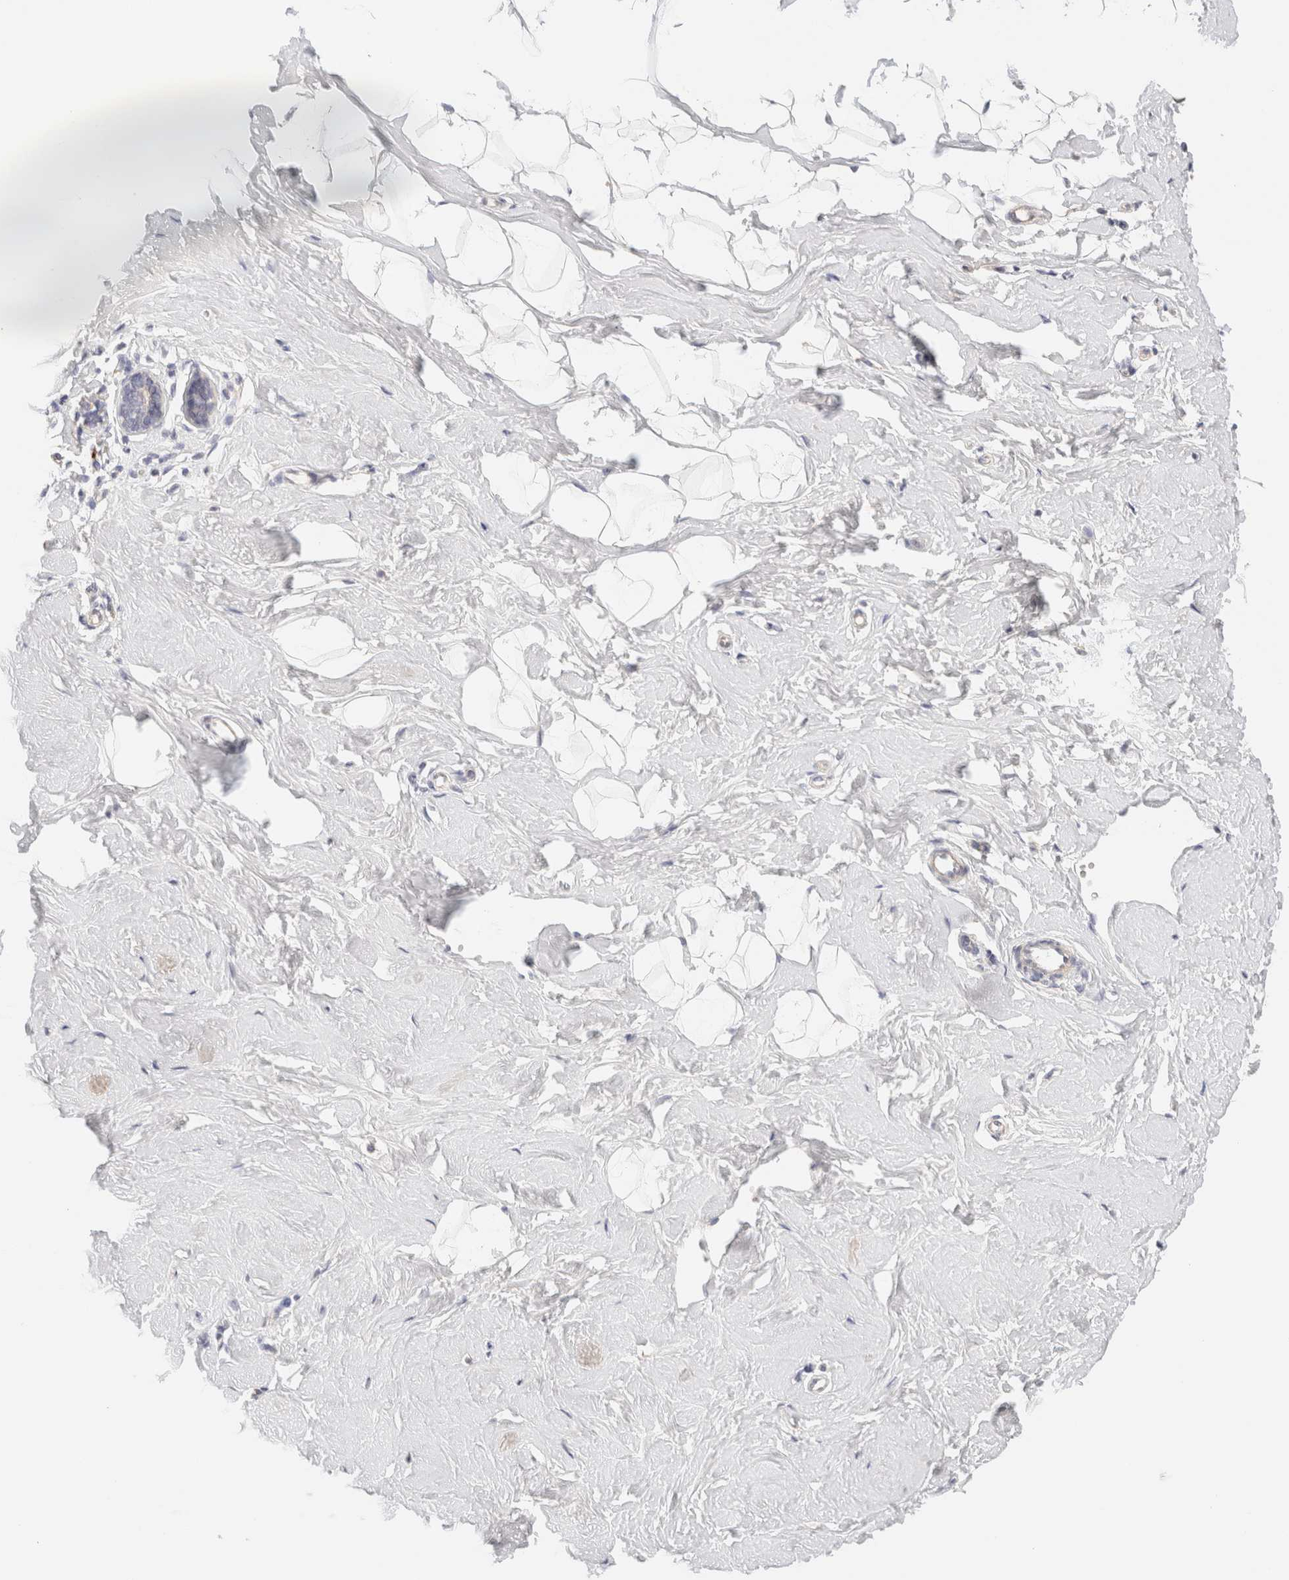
{"staining": {"intensity": "negative", "quantity": "none", "location": "none"}, "tissue": "breast", "cell_type": "Adipocytes", "image_type": "normal", "snomed": [{"axis": "morphology", "description": "Normal tissue, NOS"}, {"axis": "topography", "description": "Breast"}], "caption": "Immunohistochemistry photomicrograph of benign breast: breast stained with DAB (3,3'-diaminobenzidine) reveals no significant protein positivity in adipocytes.", "gene": "SCGB2A2", "patient": {"sex": "female", "age": 23}}